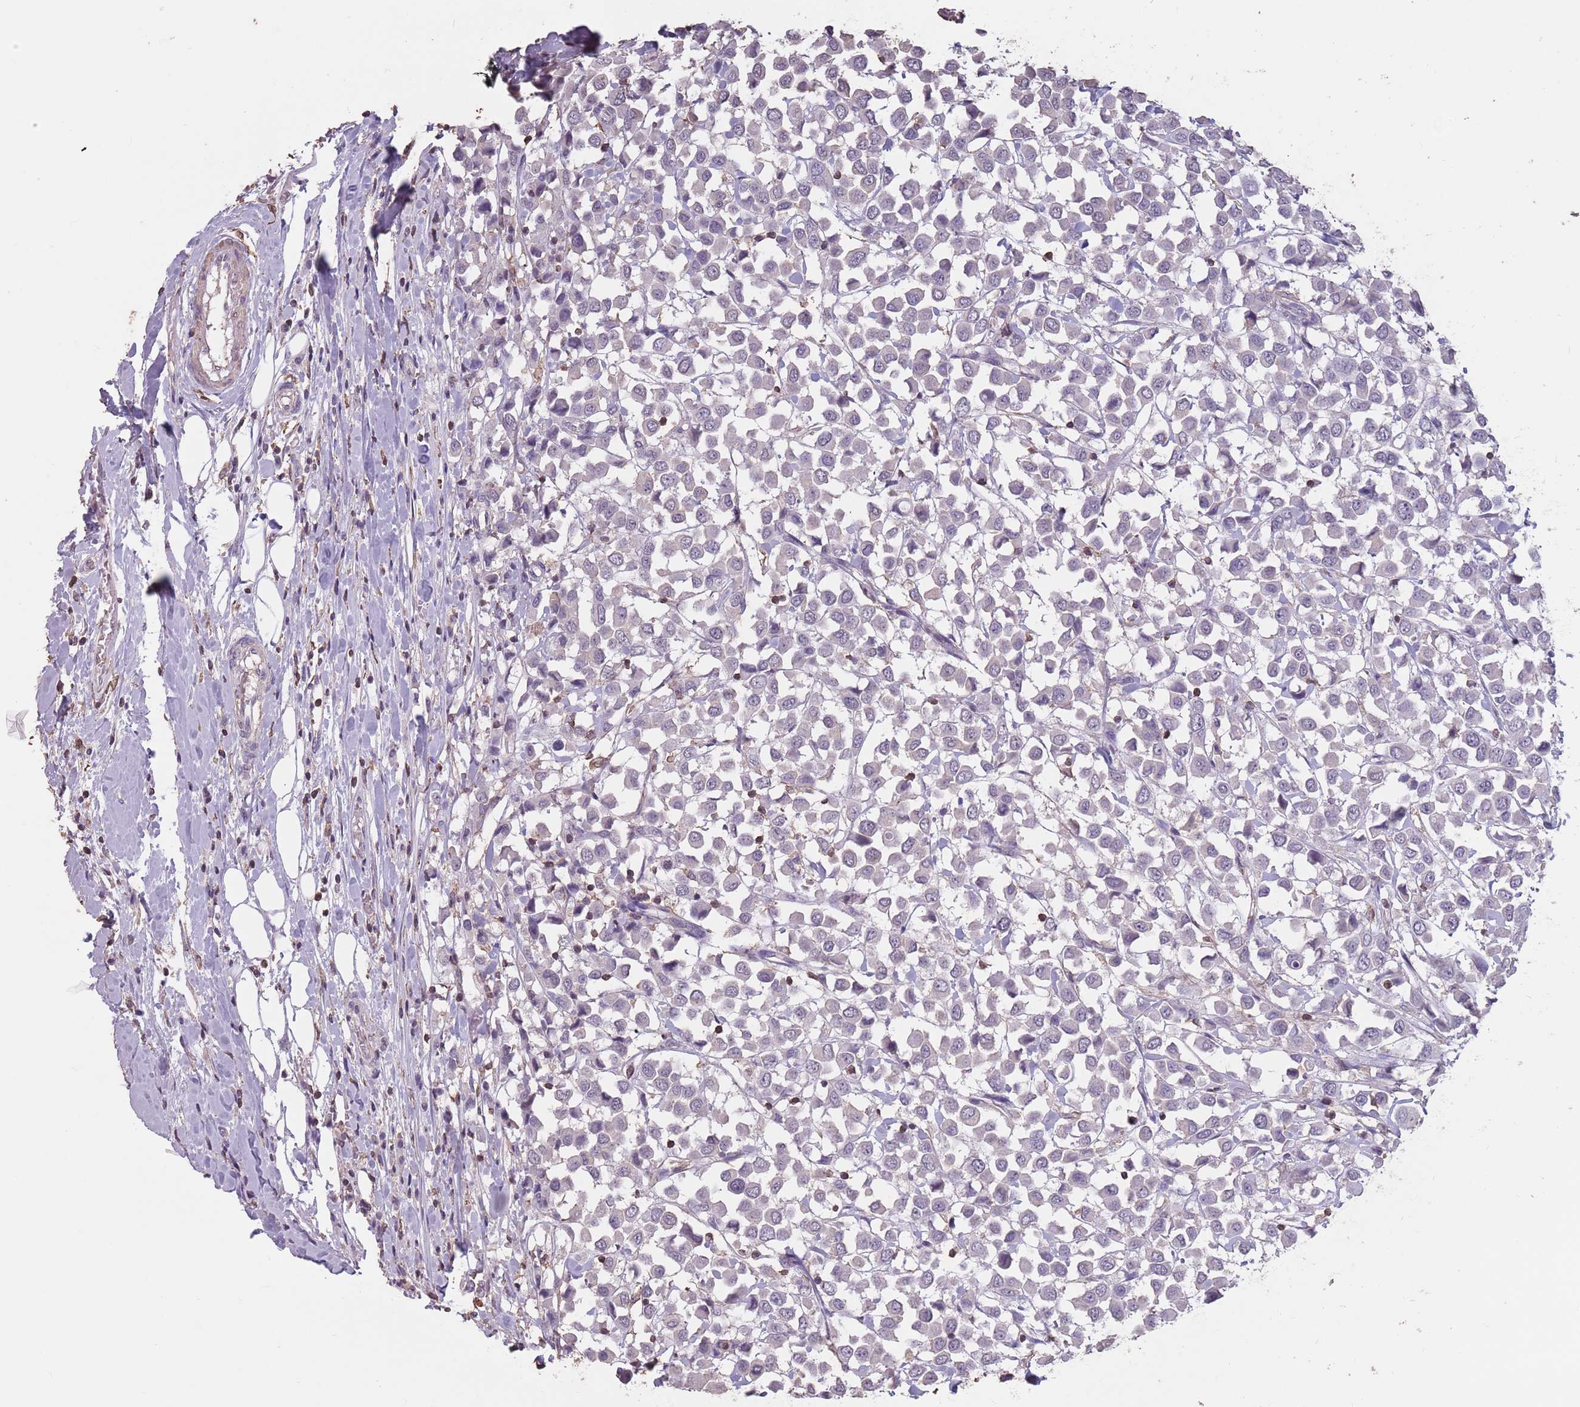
{"staining": {"intensity": "negative", "quantity": "none", "location": "none"}, "tissue": "breast cancer", "cell_type": "Tumor cells", "image_type": "cancer", "snomed": [{"axis": "morphology", "description": "Duct carcinoma"}, {"axis": "topography", "description": "Breast"}], "caption": "IHC micrograph of neoplastic tissue: human breast cancer stained with DAB shows no significant protein expression in tumor cells.", "gene": "SUN5", "patient": {"sex": "female", "age": 61}}